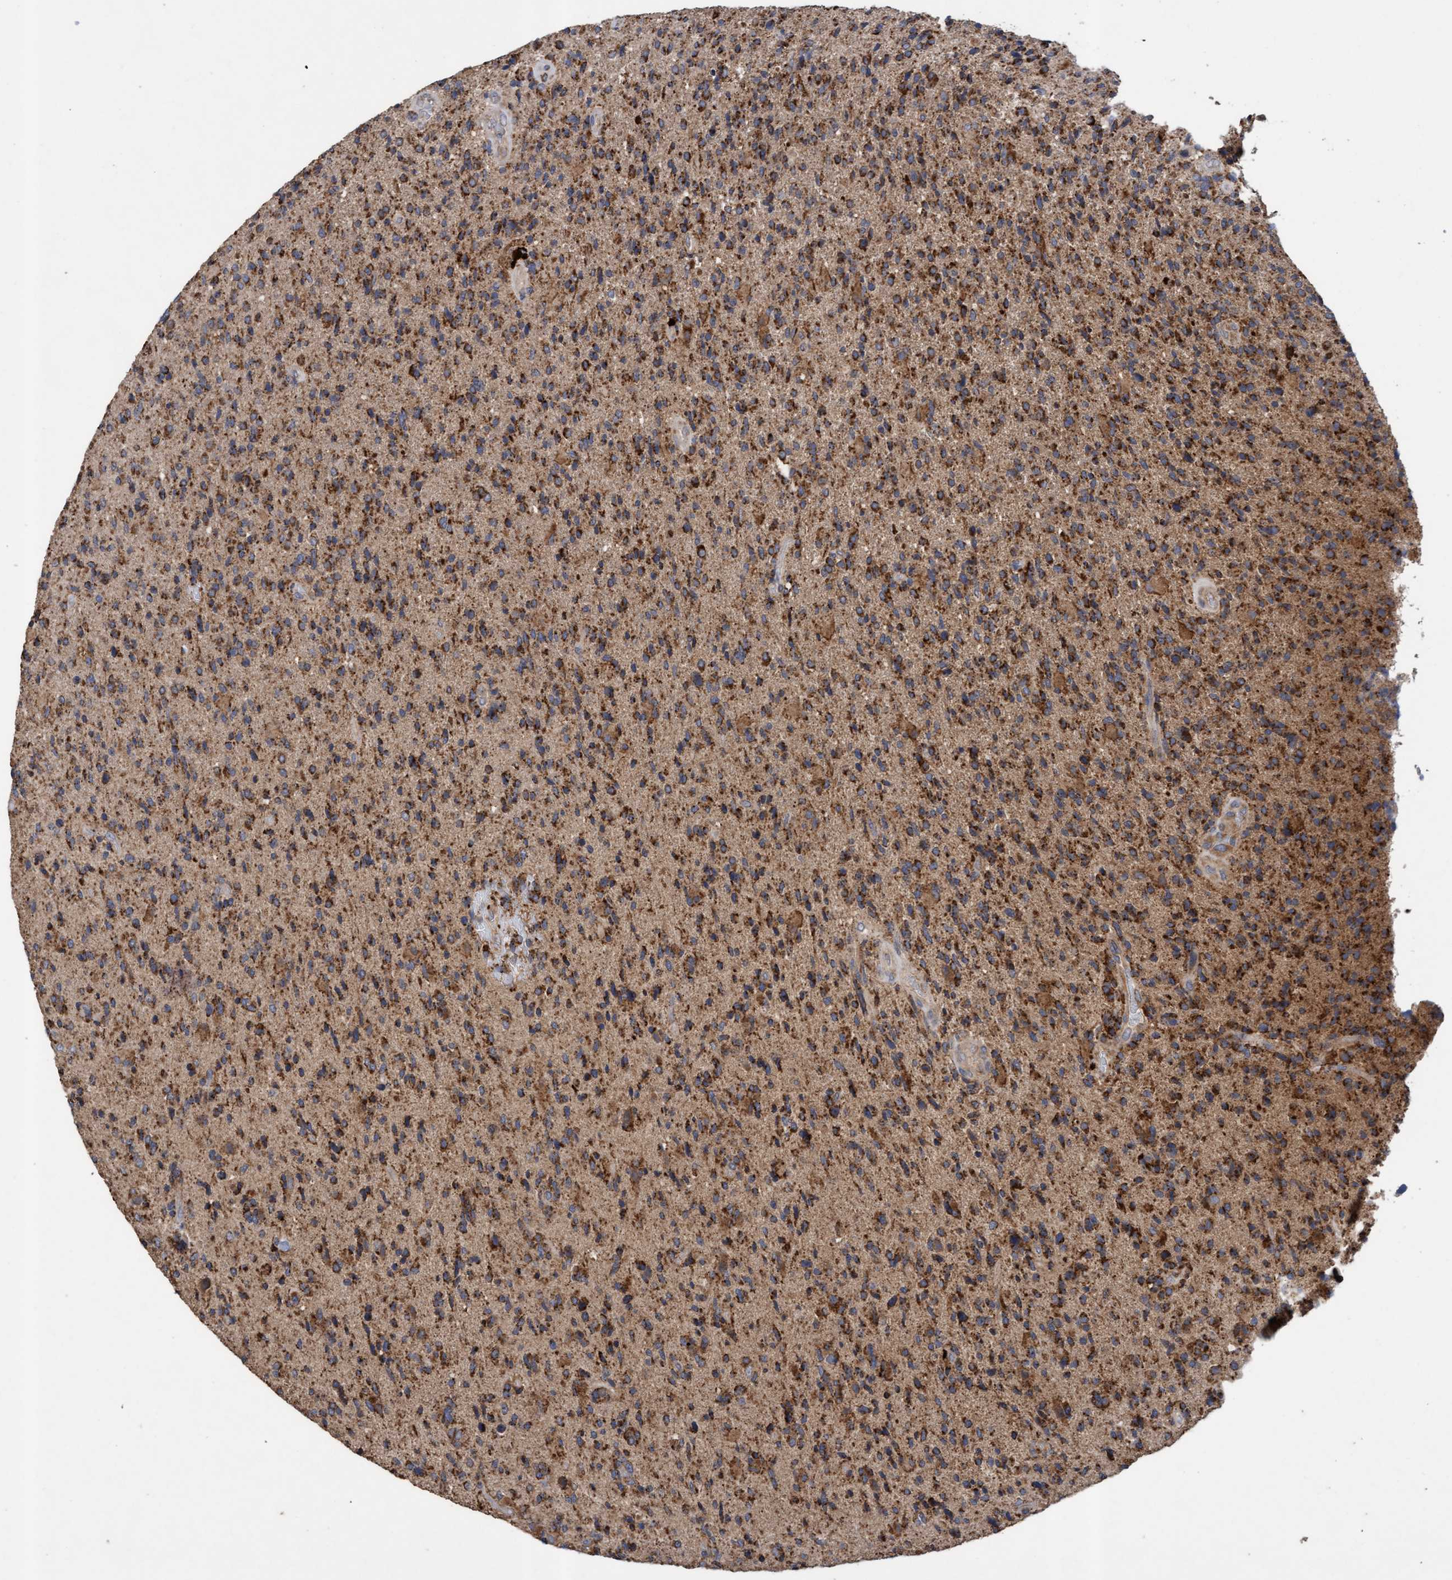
{"staining": {"intensity": "strong", "quantity": "25%-75%", "location": "cytoplasmic/membranous"}, "tissue": "glioma", "cell_type": "Tumor cells", "image_type": "cancer", "snomed": [{"axis": "morphology", "description": "Glioma, malignant, High grade"}, {"axis": "topography", "description": "Brain"}], "caption": "Glioma stained with DAB IHC exhibits high levels of strong cytoplasmic/membranous staining in approximately 25%-75% of tumor cells. The staining was performed using DAB (3,3'-diaminobenzidine), with brown indicating positive protein expression. Nuclei are stained blue with hematoxylin.", "gene": "ATPAF2", "patient": {"sex": "male", "age": 72}}